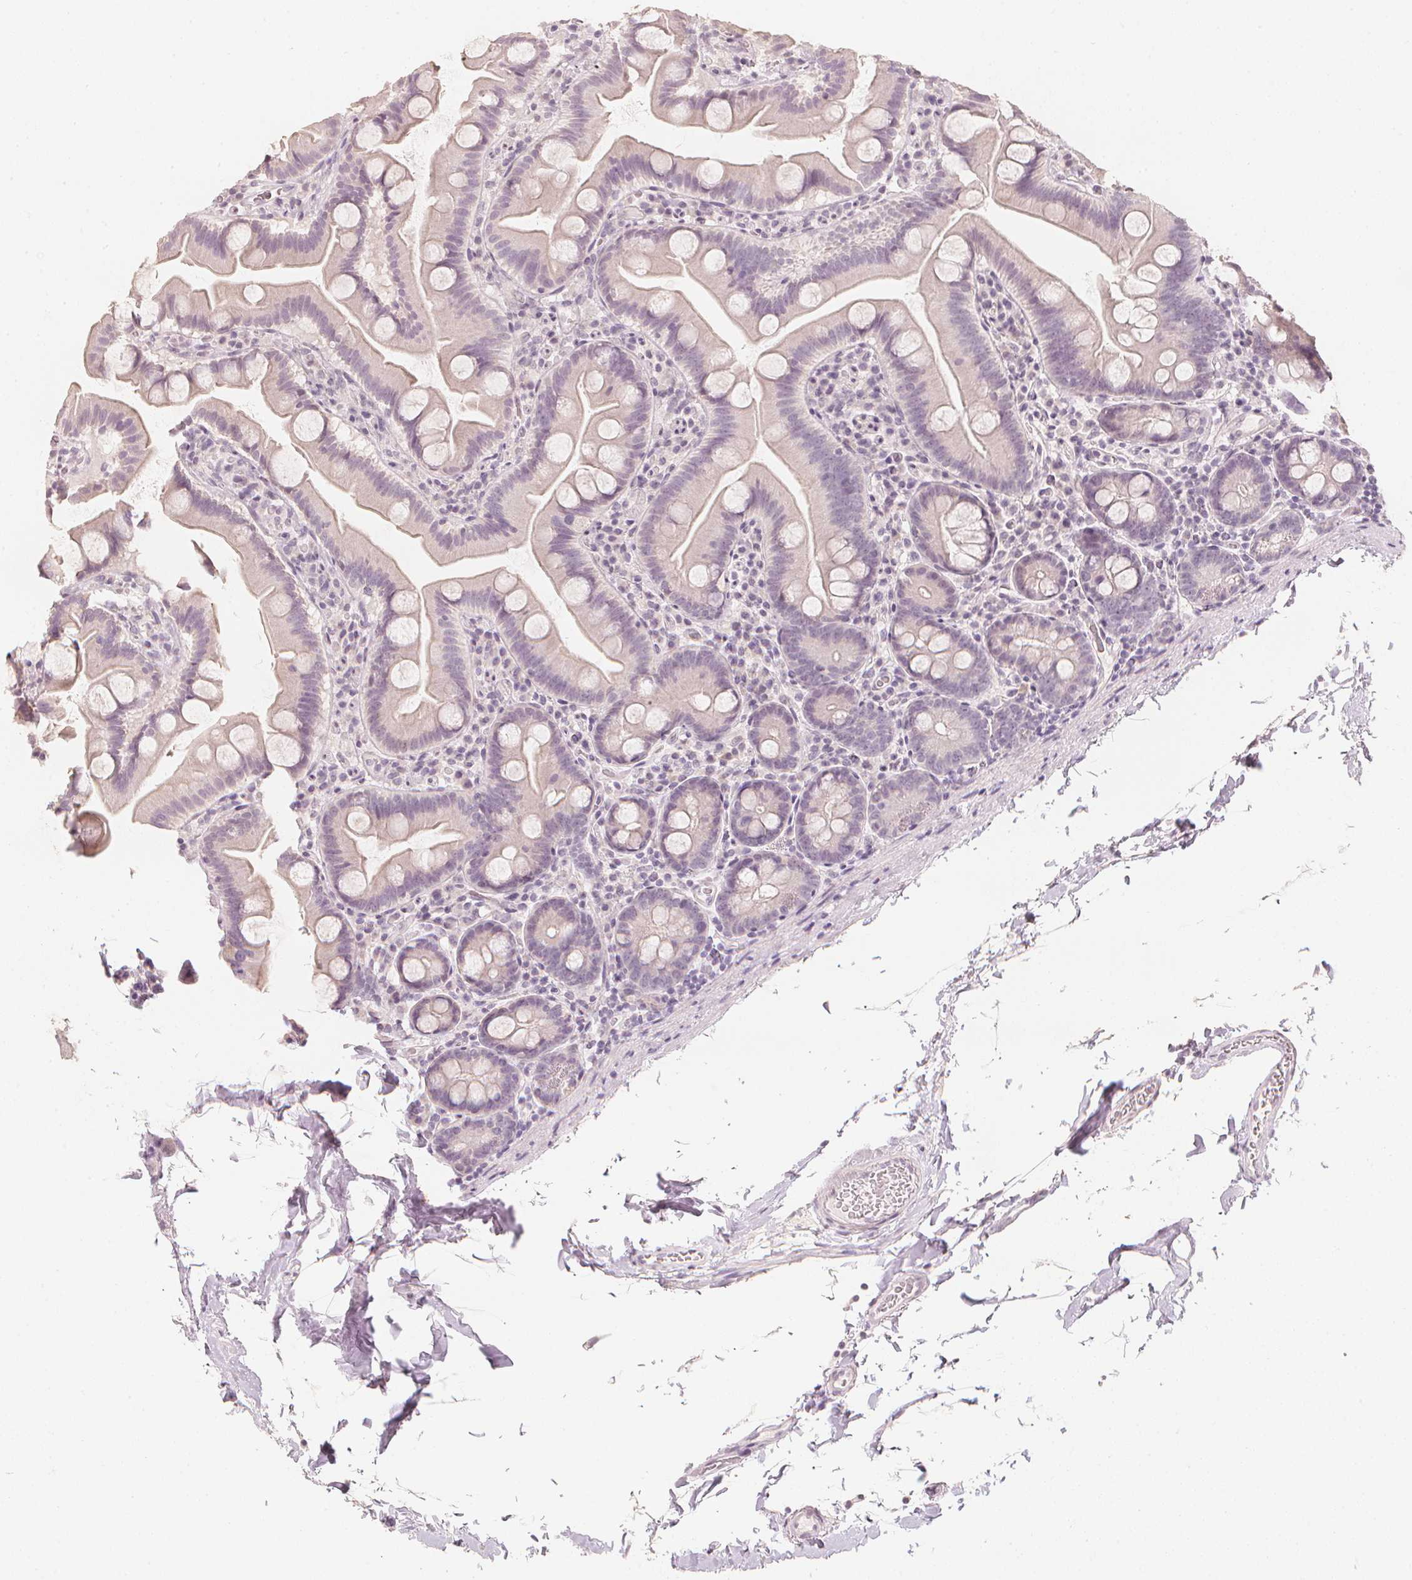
{"staining": {"intensity": "negative", "quantity": "none", "location": "none"}, "tissue": "small intestine", "cell_type": "Glandular cells", "image_type": "normal", "snomed": [{"axis": "morphology", "description": "Normal tissue, NOS"}, {"axis": "topography", "description": "Small intestine"}], "caption": "Immunohistochemical staining of normal human small intestine shows no significant expression in glandular cells.", "gene": "CALB1", "patient": {"sex": "female", "age": 68}}